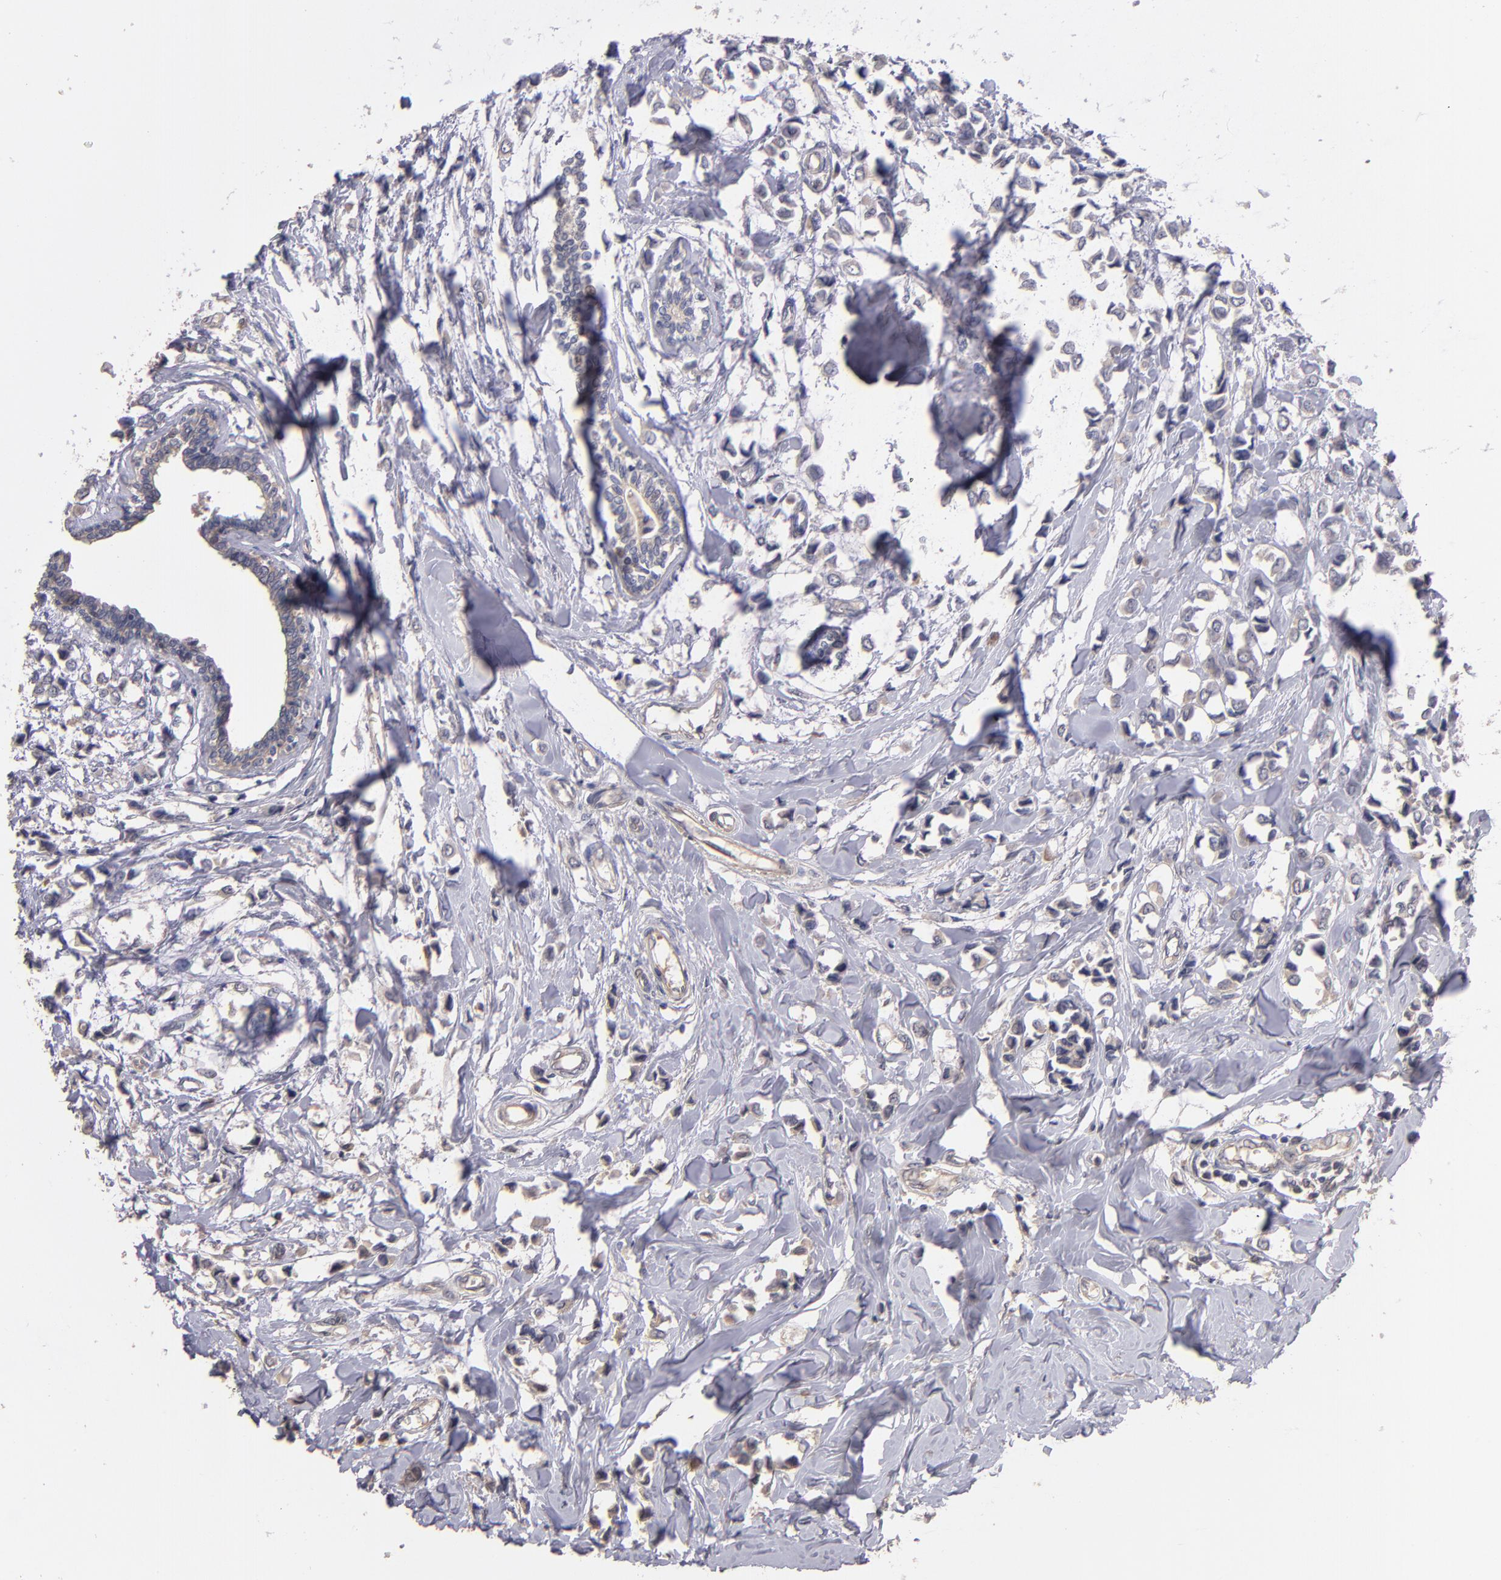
{"staining": {"intensity": "weak", "quantity": "25%-75%", "location": "cytoplasmic/membranous"}, "tissue": "breast cancer", "cell_type": "Tumor cells", "image_type": "cancer", "snomed": [{"axis": "morphology", "description": "Lobular carcinoma"}, {"axis": "topography", "description": "Breast"}], "caption": "Tumor cells exhibit weak cytoplasmic/membranous expression in approximately 25%-75% of cells in breast cancer. The protein of interest is shown in brown color, while the nuclei are stained blue.", "gene": "GNAZ", "patient": {"sex": "female", "age": 51}}